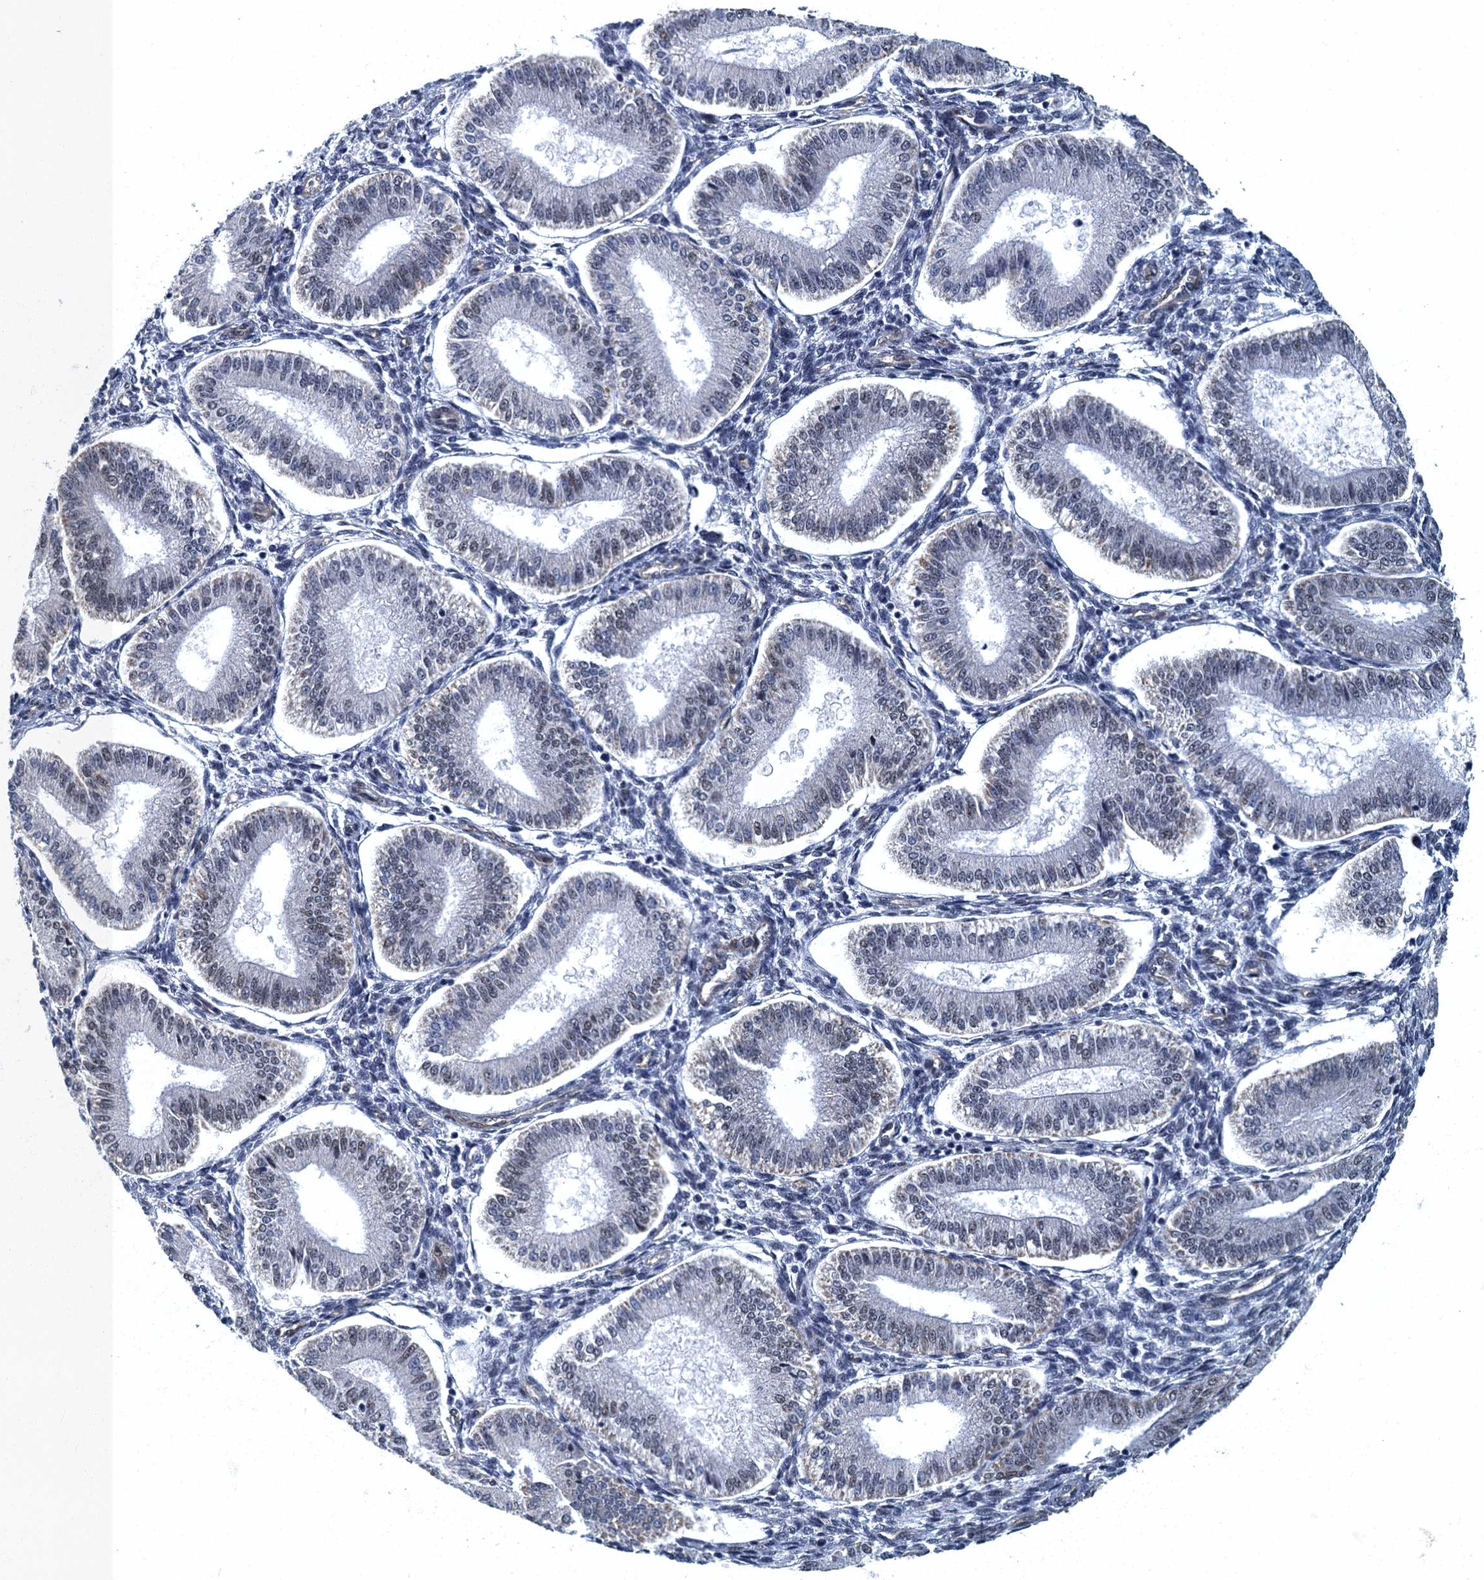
{"staining": {"intensity": "negative", "quantity": "none", "location": "none"}, "tissue": "endometrium", "cell_type": "Cells in endometrial stroma", "image_type": "normal", "snomed": [{"axis": "morphology", "description": "Normal tissue, NOS"}, {"axis": "topography", "description": "Endometrium"}], "caption": "The immunohistochemistry histopathology image has no significant positivity in cells in endometrial stroma of endometrium.", "gene": "GADL1", "patient": {"sex": "female", "age": 39}}